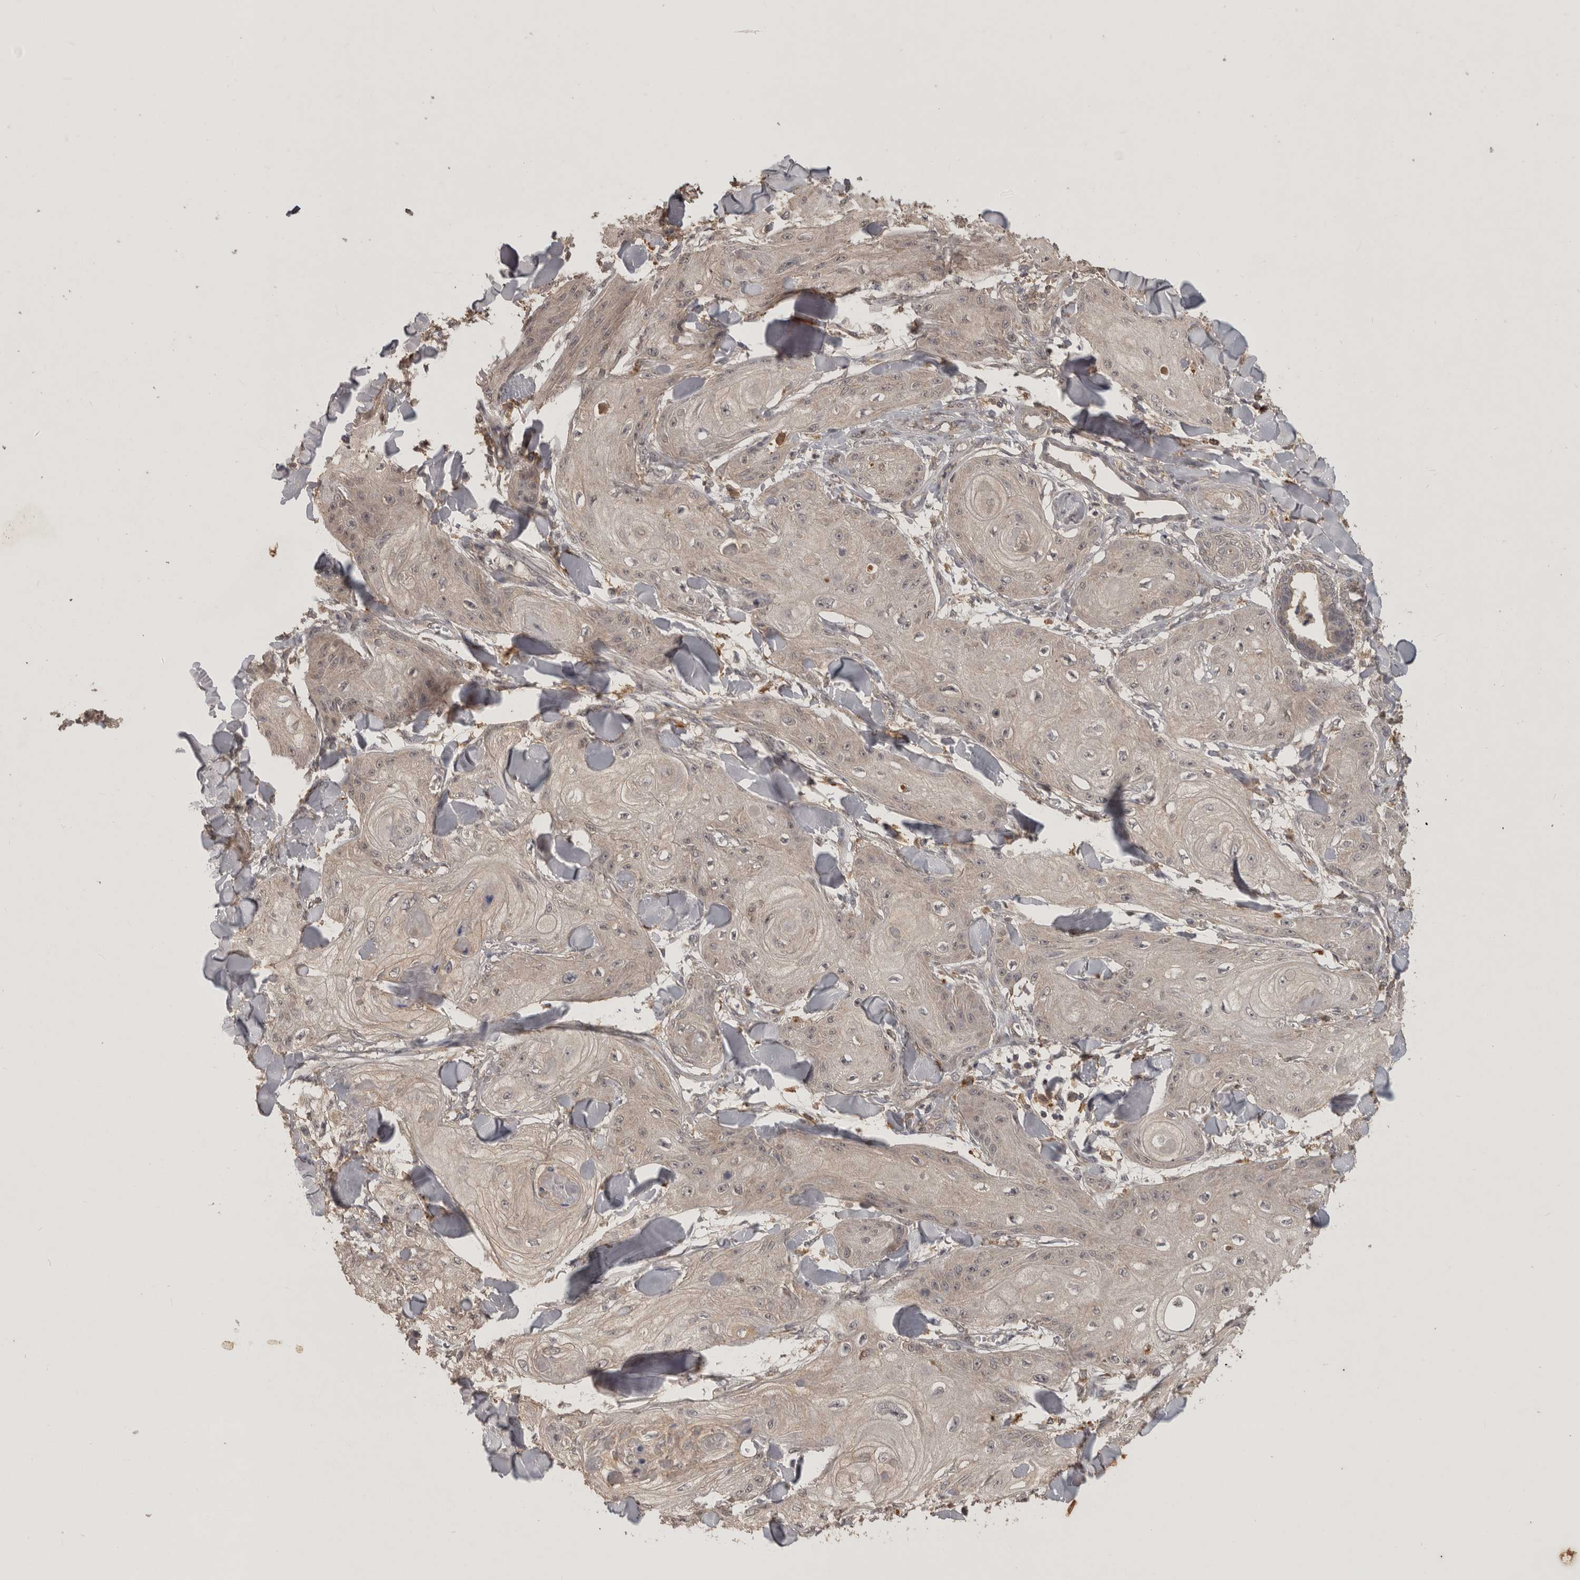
{"staining": {"intensity": "weak", "quantity": "25%-75%", "location": "cytoplasmic/membranous"}, "tissue": "skin cancer", "cell_type": "Tumor cells", "image_type": "cancer", "snomed": [{"axis": "morphology", "description": "Squamous cell carcinoma, NOS"}, {"axis": "topography", "description": "Skin"}], "caption": "IHC staining of skin cancer, which reveals low levels of weak cytoplasmic/membranous staining in about 25%-75% of tumor cells indicating weak cytoplasmic/membranous protein expression. The staining was performed using DAB (3,3'-diaminobenzidine) (brown) for protein detection and nuclei were counterstained in hematoxylin (blue).", "gene": "ADAMTS4", "patient": {"sex": "male", "age": 74}}